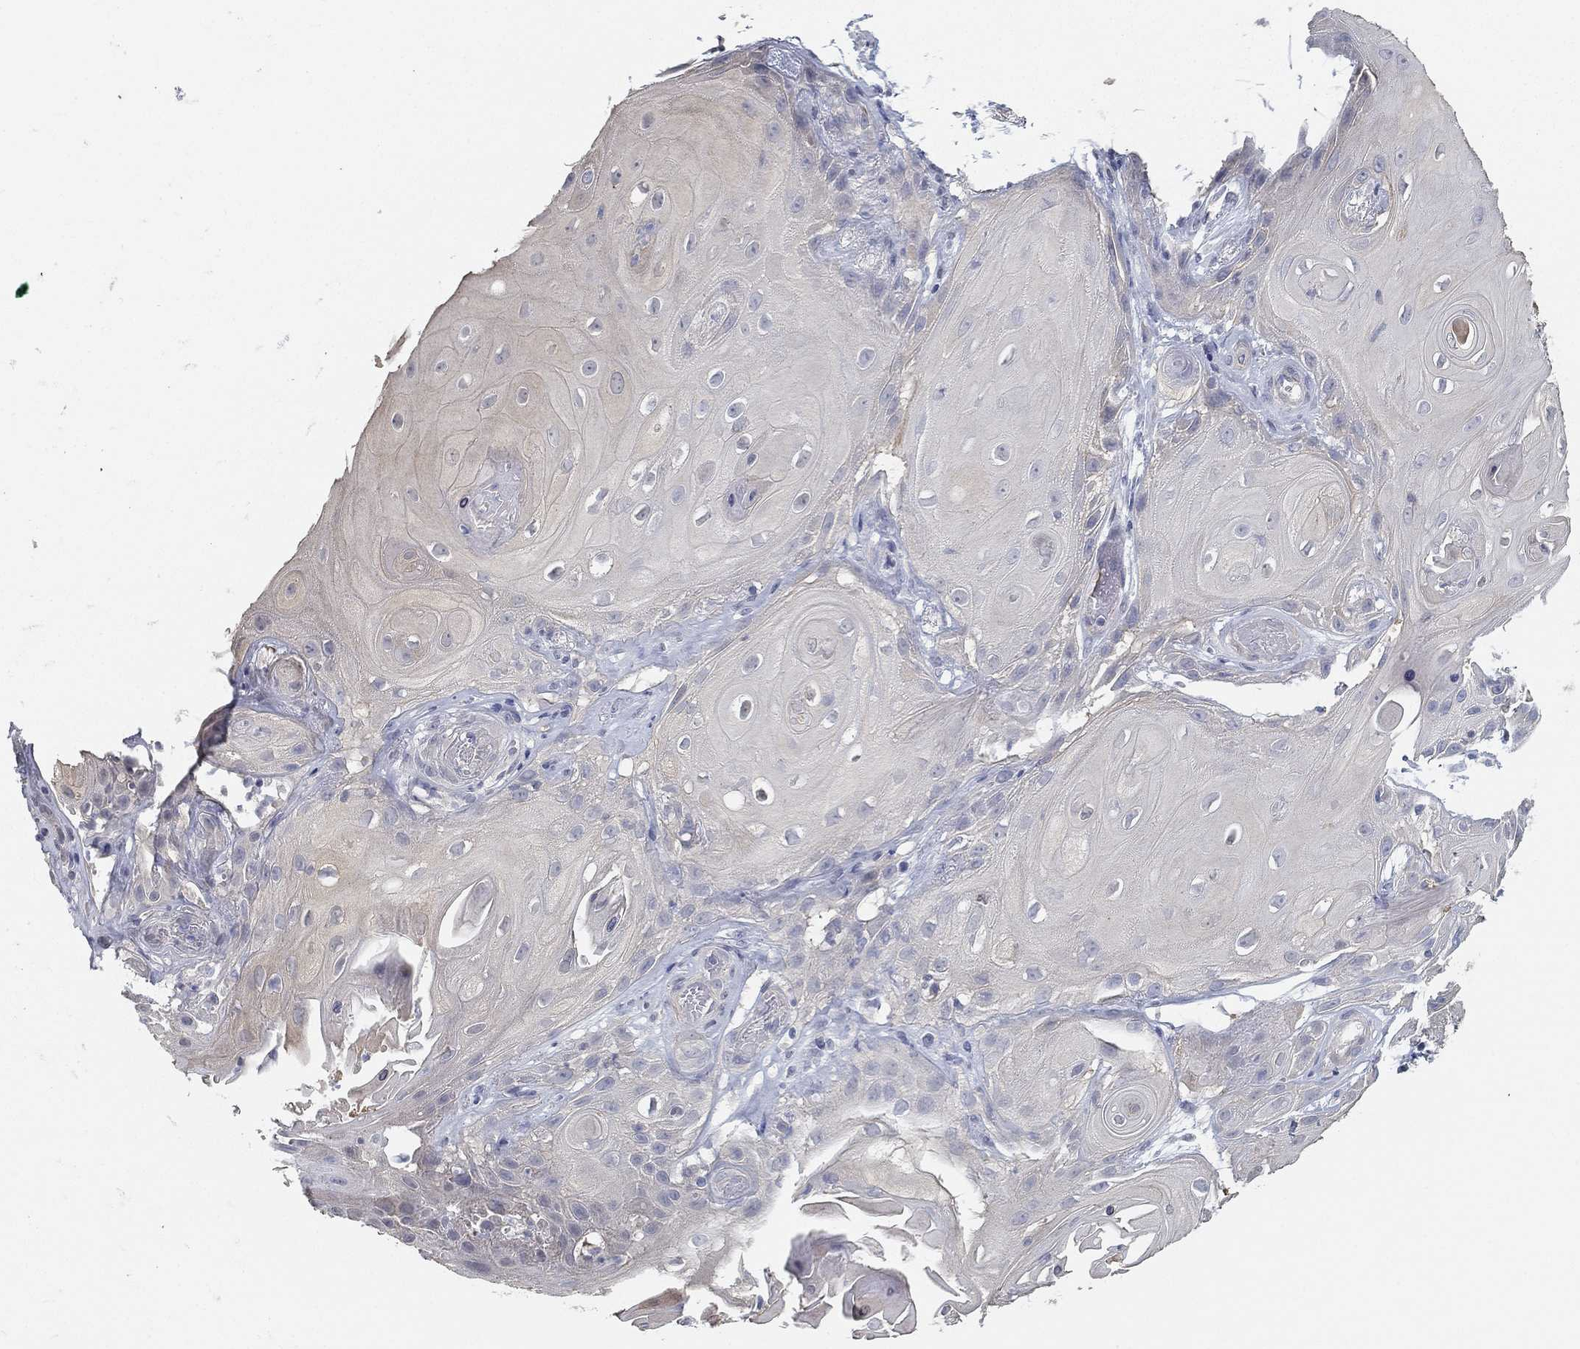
{"staining": {"intensity": "negative", "quantity": "none", "location": "none"}, "tissue": "skin cancer", "cell_type": "Tumor cells", "image_type": "cancer", "snomed": [{"axis": "morphology", "description": "Squamous cell carcinoma, NOS"}, {"axis": "topography", "description": "Skin"}], "caption": "A histopathology image of skin cancer (squamous cell carcinoma) stained for a protein exhibits no brown staining in tumor cells.", "gene": "GPR61", "patient": {"sex": "male", "age": 62}}